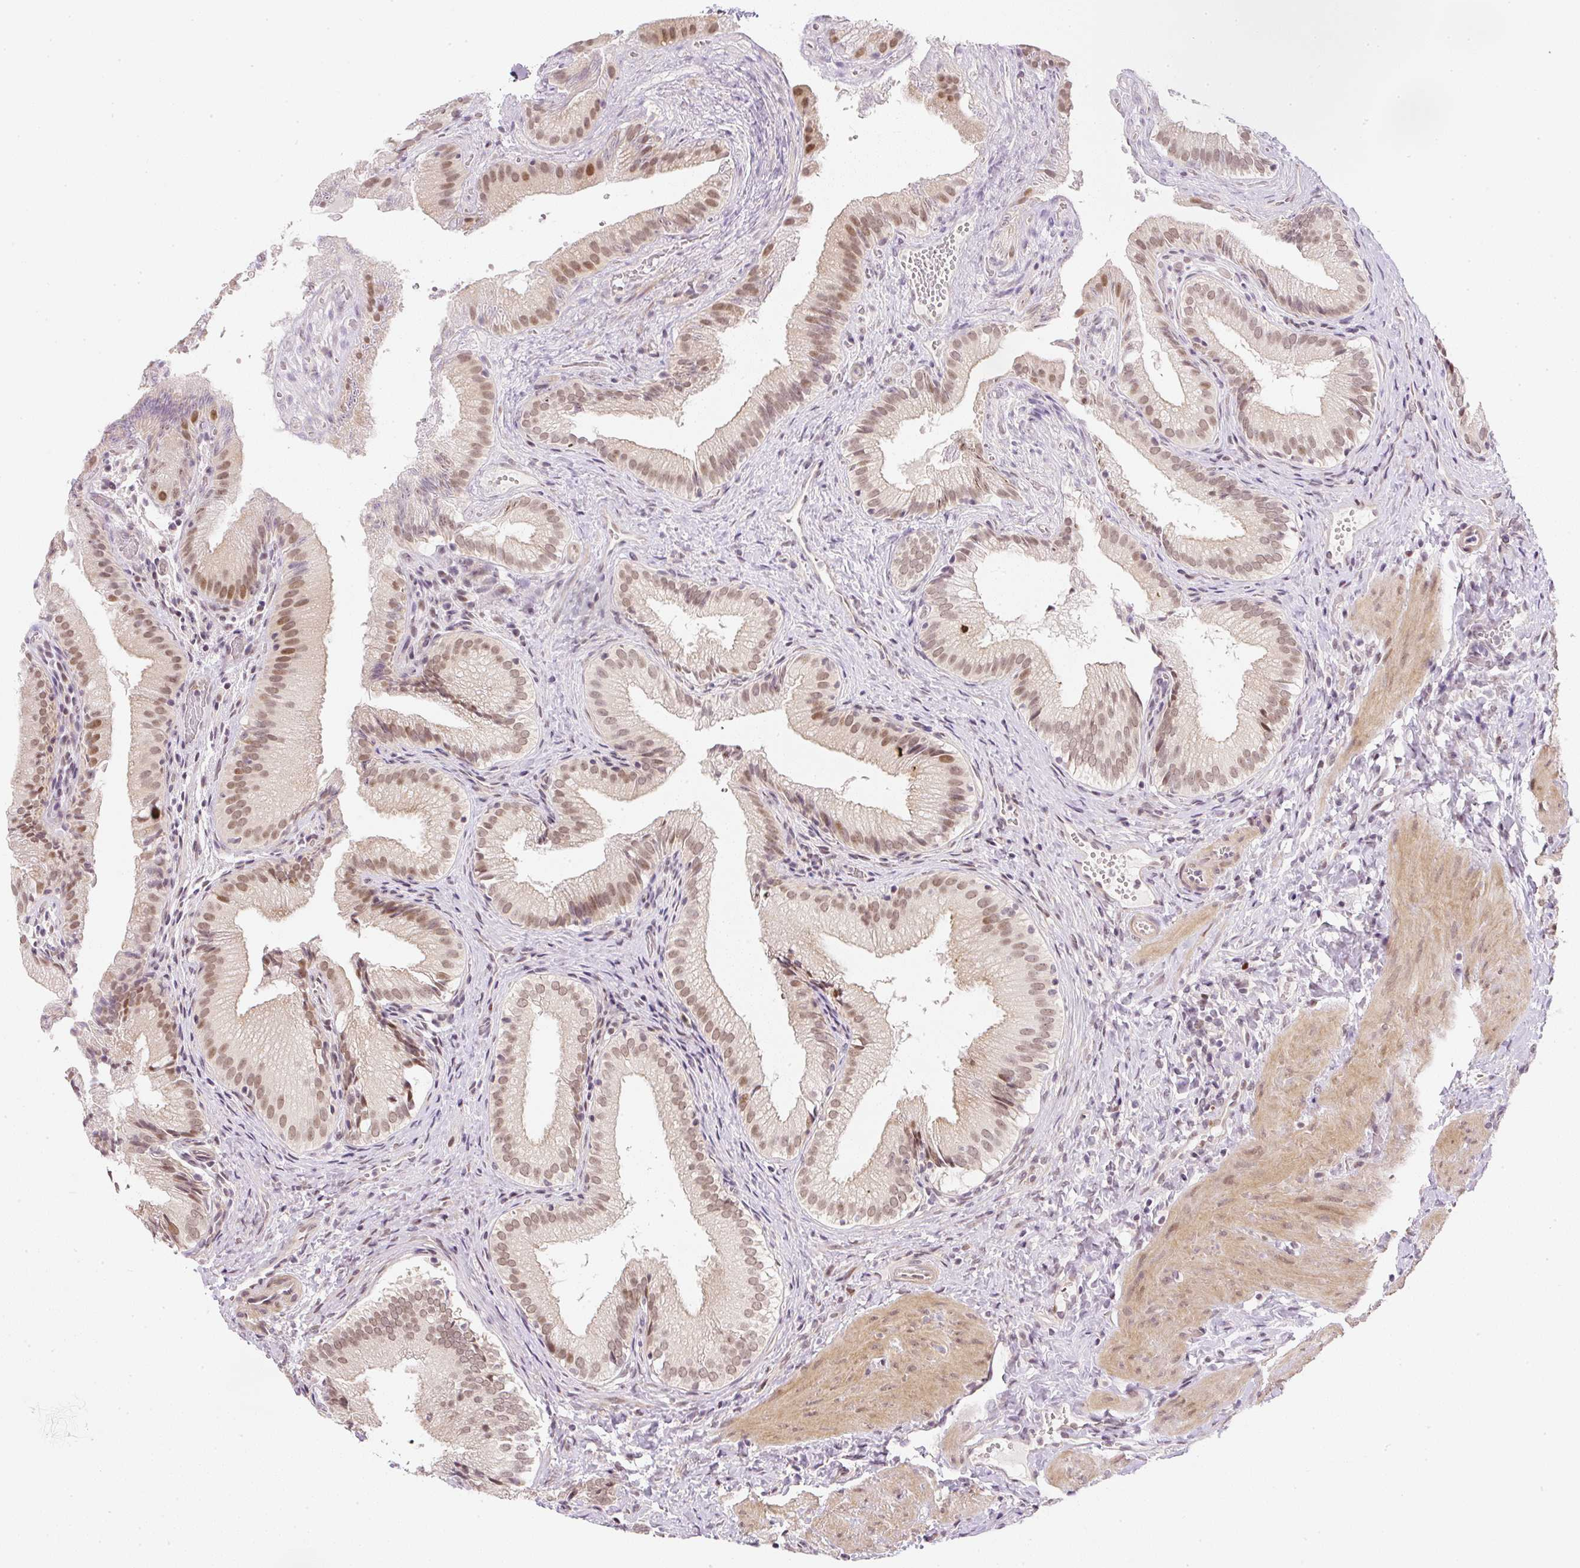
{"staining": {"intensity": "moderate", "quantity": ">75%", "location": "nuclear"}, "tissue": "gallbladder", "cell_type": "Glandular cells", "image_type": "normal", "snomed": [{"axis": "morphology", "description": "Normal tissue, NOS"}, {"axis": "topography", "description": "Gallbladder"}], "caption": "High-power microscopy captured an IHC photomicrograph of benign gallbladder, revealing moderate nuclear expression in approximately >75% of glandular cells.", "gene": "DPPA4", "patient": {"sex": "female", "age": 30}}